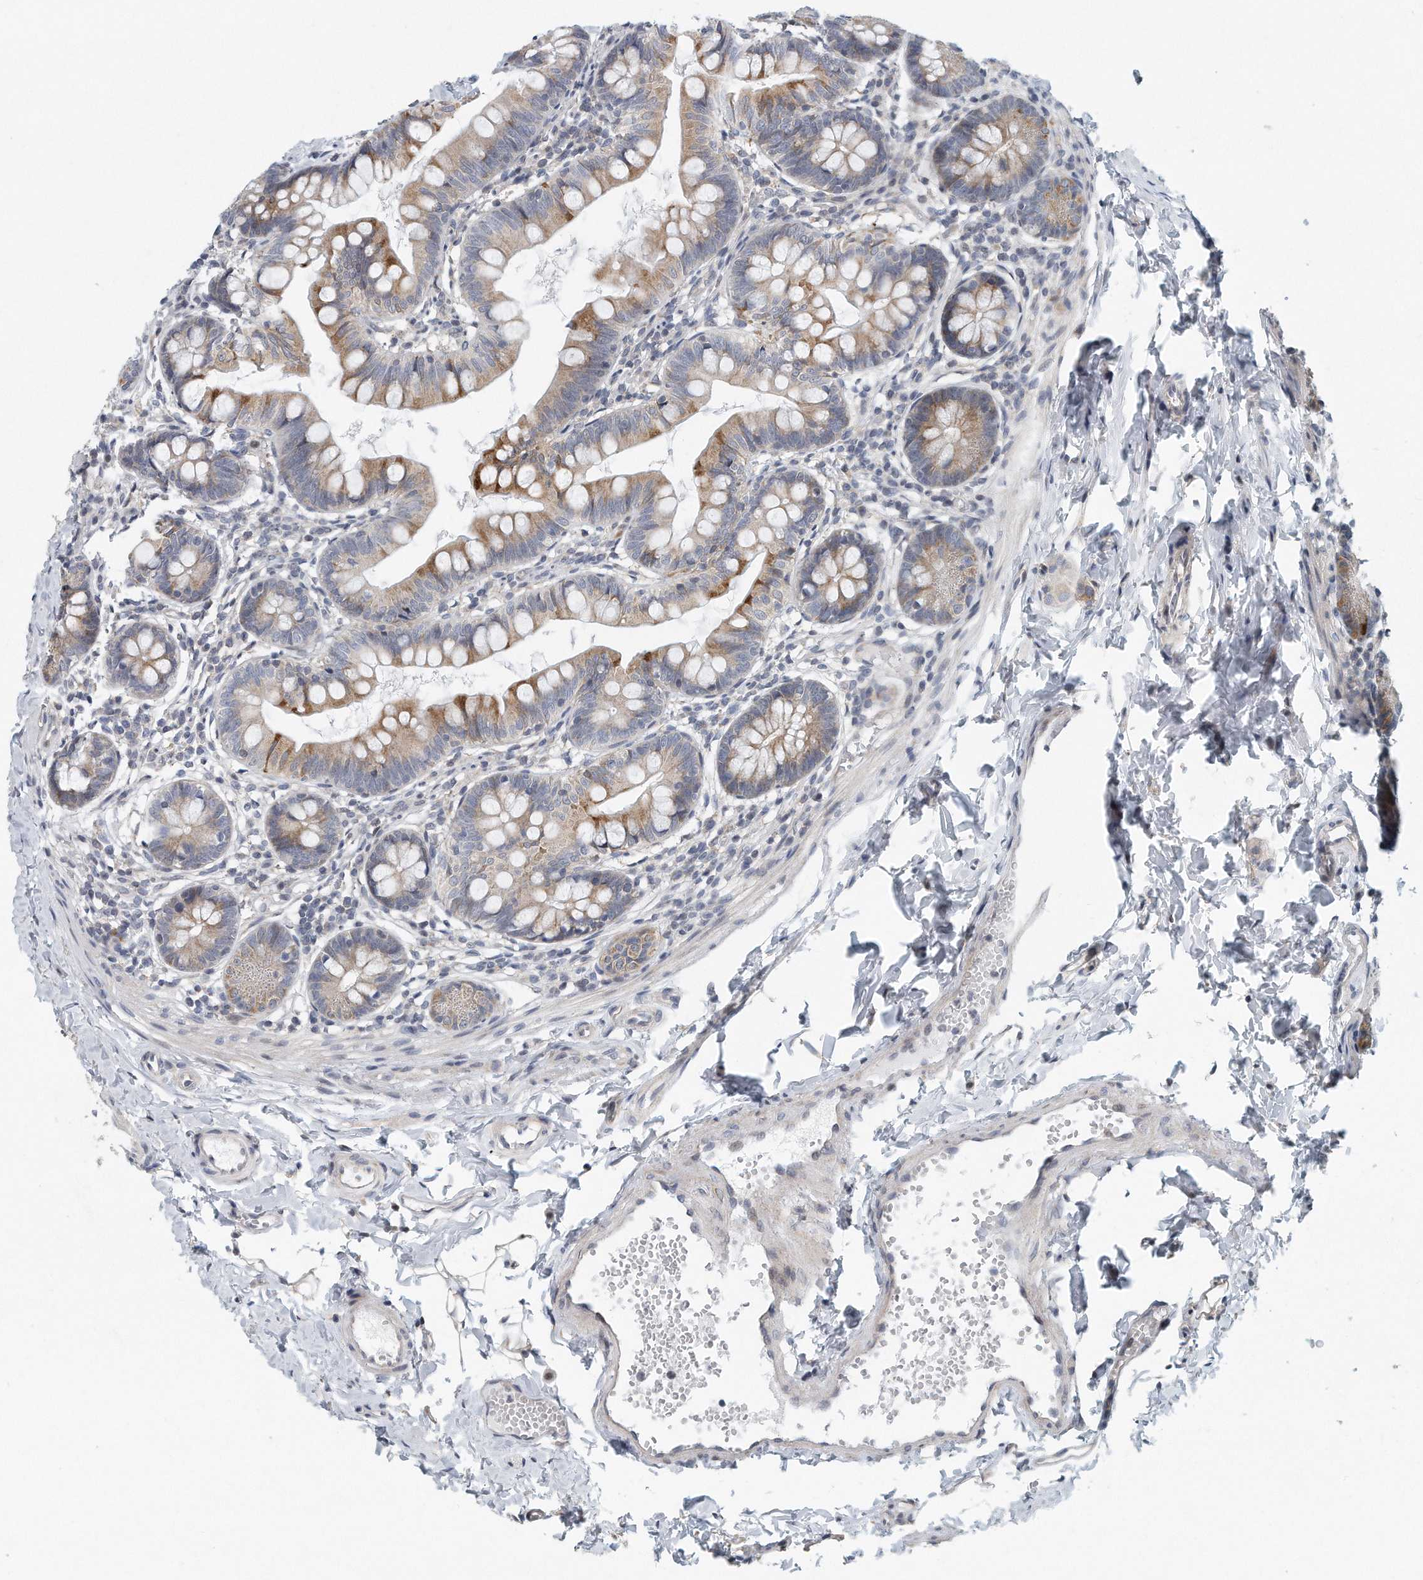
{"staining": {"intensity": "strong", "quantity": "25%-75%", "location": "cytoplasmic/membranous"}, "tissue": "small intestine", "cell_type": "Glandular cells", "image_type": "normal", "snomed": [{"axis": "morphology", "description": "Normal tissue, NOS"}, {"axis": "topography", "description": "Small intestine"}], "caption": "Protein expression analysis of benign human small intestine reveals strong cytoplasmic/membranous staining in about 25%-75% of glandular cells. The staining was performed using DAB (3,3'-diaminobenzidine) to visualize the protein expression in brown, while the nuclei were stained in blue with hematoxylin (Magnification: 20x).", "gene": "VLDLR", "patient": {"sex": "male", "age": 7}}